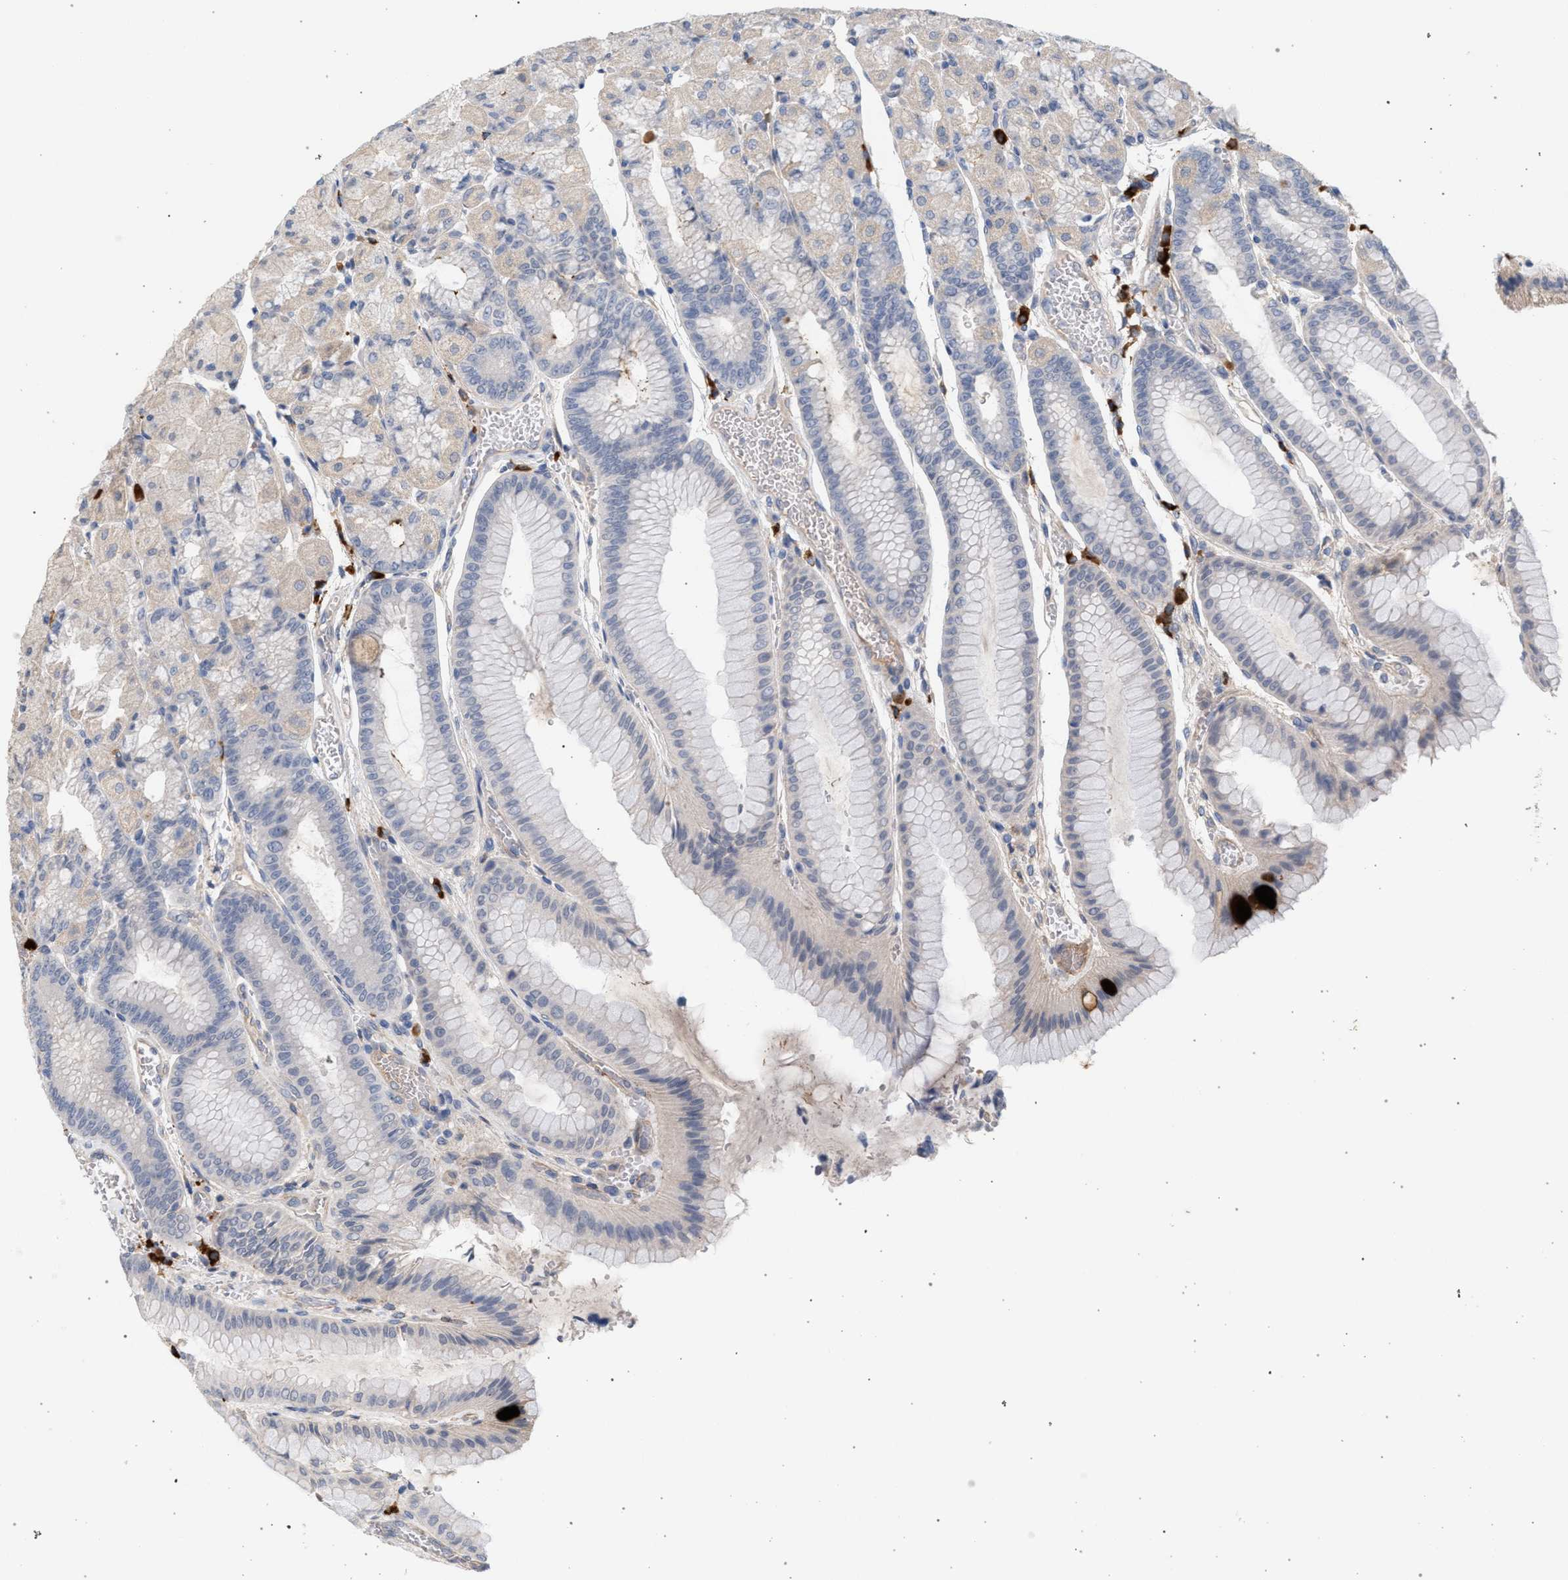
{"staining": {"intensity": "negative", "quantity": "none", "location": "none"}, "tissue": "stomach", "cell_type": "Glandular cells", "image_type": "normal", "snomed": [{"axis": "morphology", "description": "Normal tissue, NOS"}, {"axis": "morphology", "description": "Carcinoid, malignant, NOS"}, {"axis": "topography", "description": "Stomach, upper"}], "caption": "Immunohistochemistry of benign human stomach reveals no staining in glandular cells. (Stains: DAB (3,3'-diaminobenzidine) immunohistochemistry with hematoxylin counter stain, Microscopy: brightfield microscopy at high magnification).", "gene": "MAMDC2", "patient": {"sex": "male", "age": 39}}